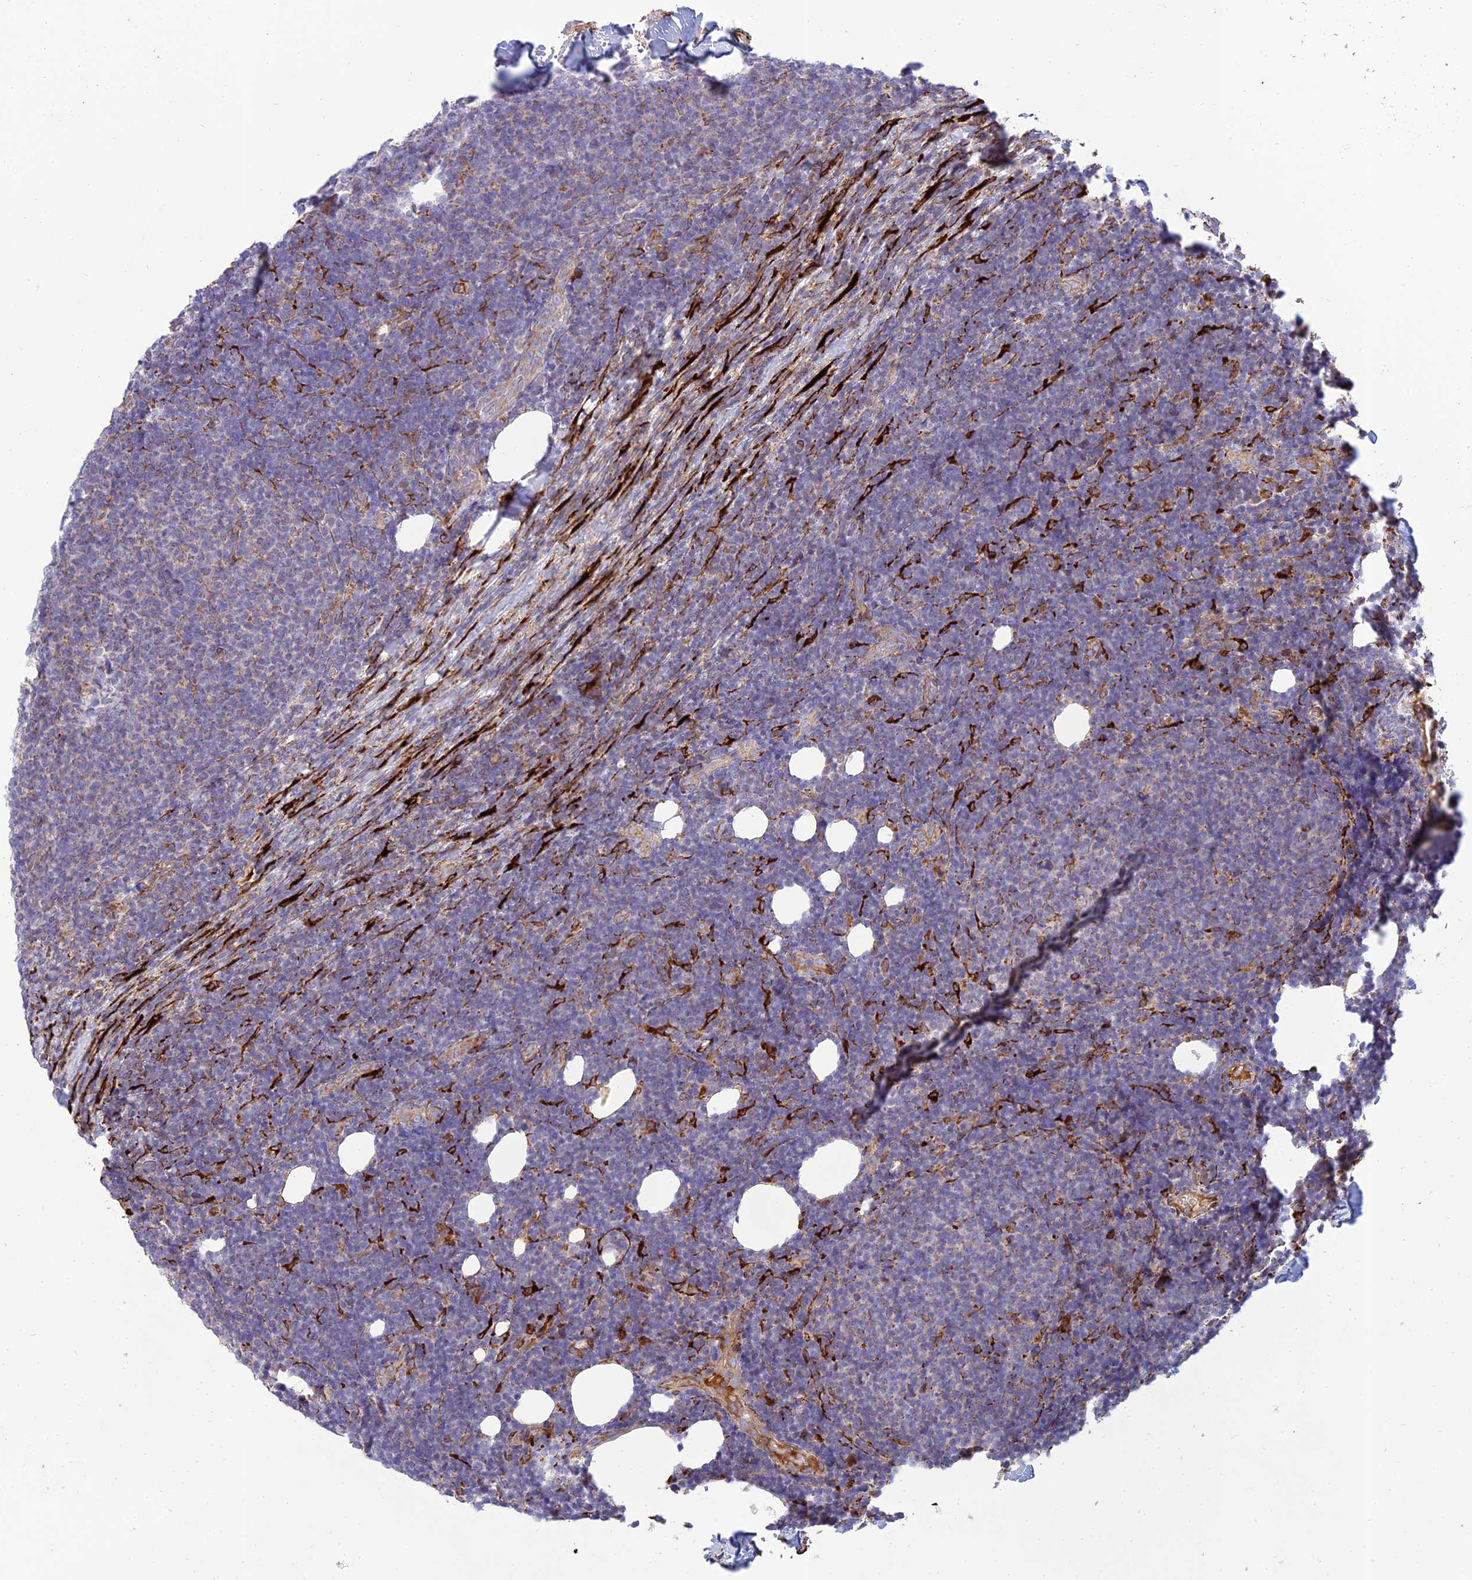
{"staining": {"intensity": "negative", "quantity": "none", "location": "none"}, "tissue": "lymphoma", "cell_type": "Tumor cells", "image_type": "cancer", "snomed": [{"axis": "morphology", "description": "Malignant lymphoma, non-Hodgkin's type, Low grade"}, {"axis": "topography", "description": "Lymph node"}], "caption": "Immunohistochemistry (IHC) of human lymphoma demonstrates no staining in tumor cells.", "gene": "RCN3", "patient": {"sex": "male", "age": 66}}